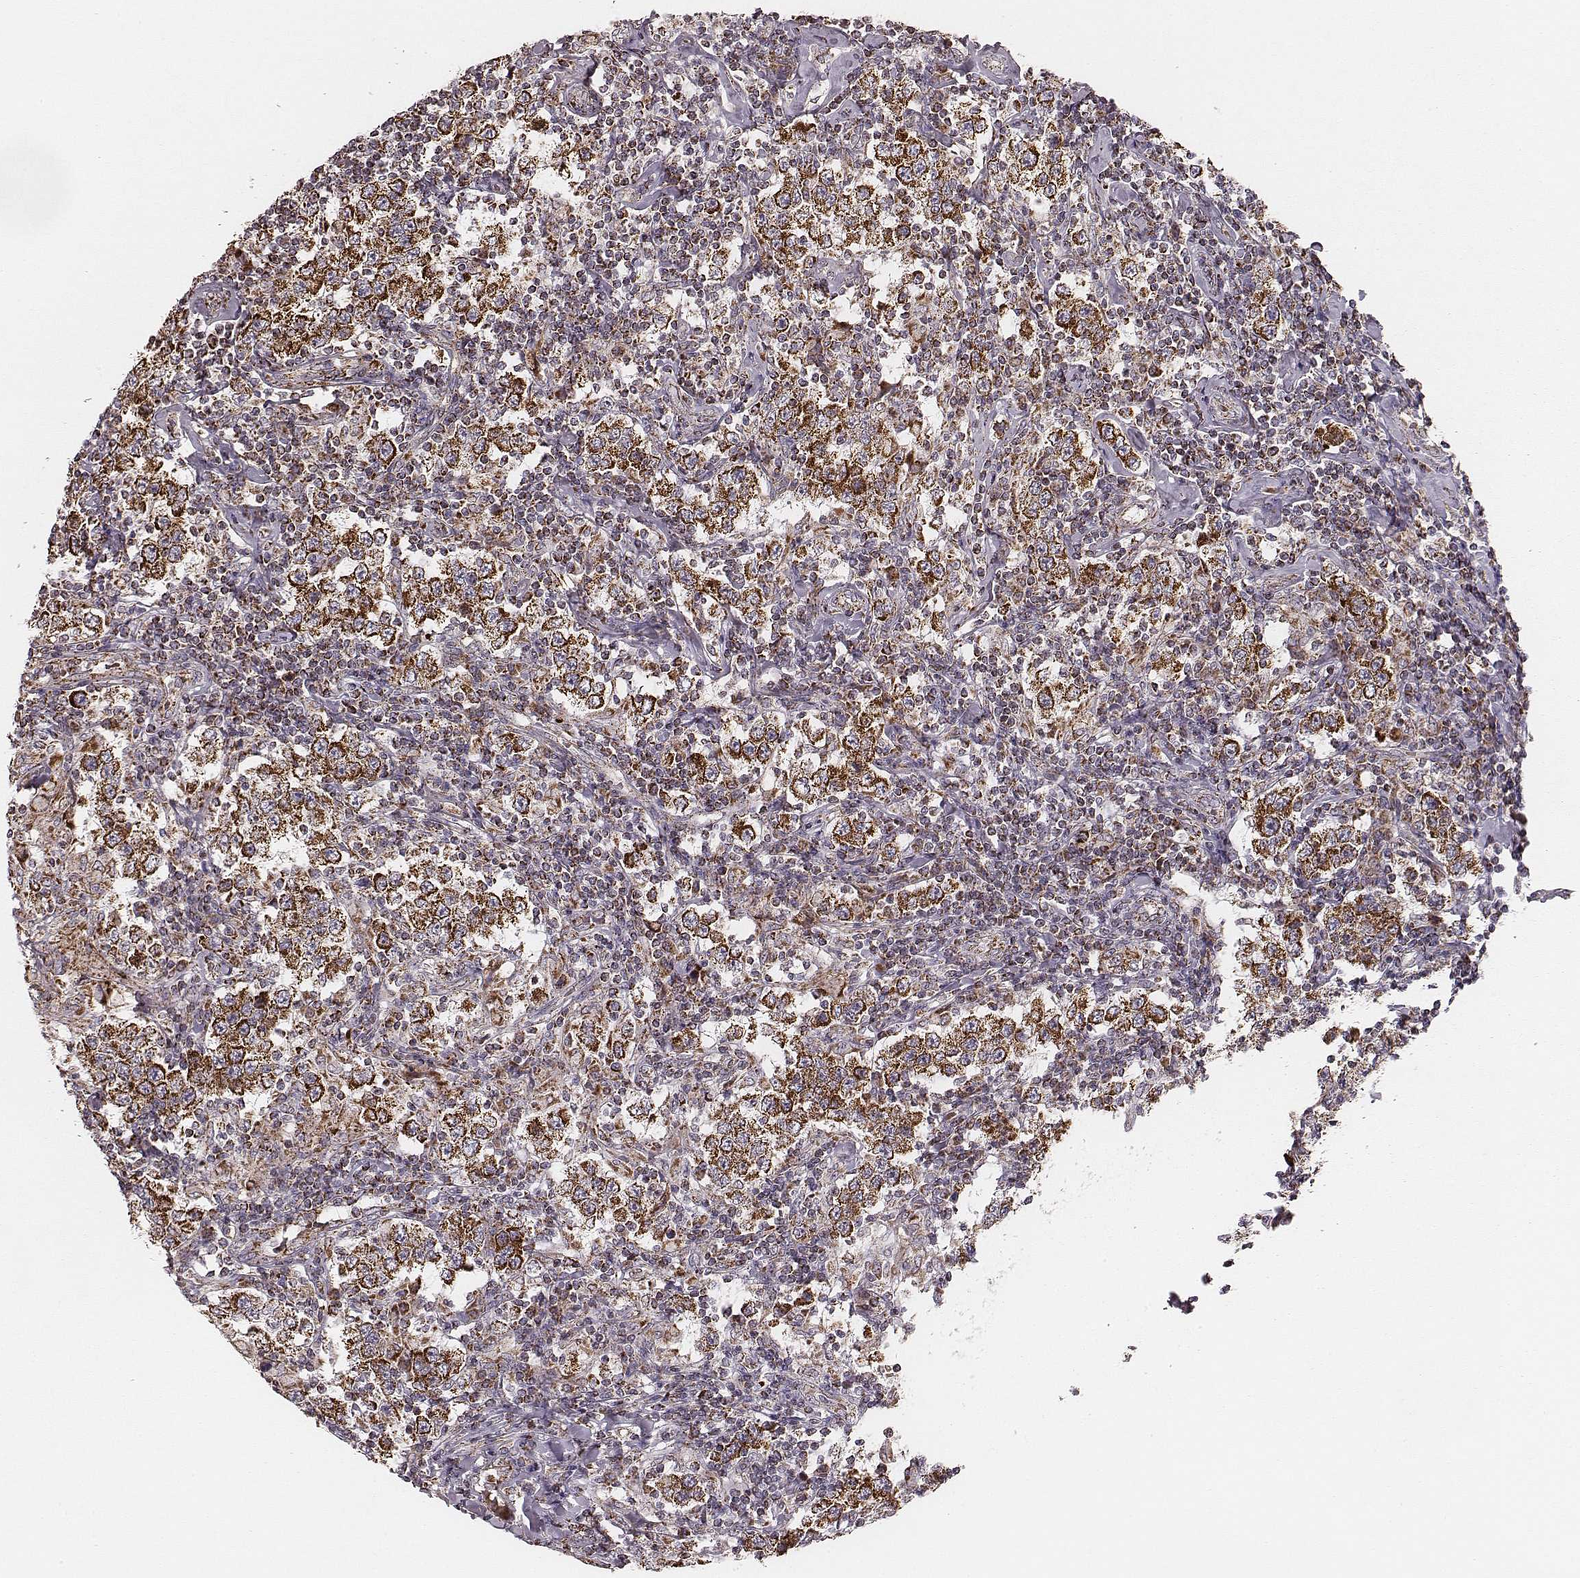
{"staining": {"intensity": "strong", "quantity": ">75%", "location": "cytoplasmic/membranous"}, "tissue": "testis cancer", "cell_type": "Tumor cells", "image_type": "cancer", "snomed": [{"axis": "morphology", "description": "Seminoma, NOS"}, {"axis": "morphology", "description": "Carcinoma, Embryonal, NOS"}, {"axis": "topography", "description": "Testis"}], "caption": "A brown stain labels strong cytoplasmic/membranous staining of a protein in human testis cancer (seminoma) tumor cells. Immunohistochemistry stains the protein of interest in brown and the nuclei are stained blue.", "gene": "TUFM", "patient": {"sex": "male", "age": 41}}